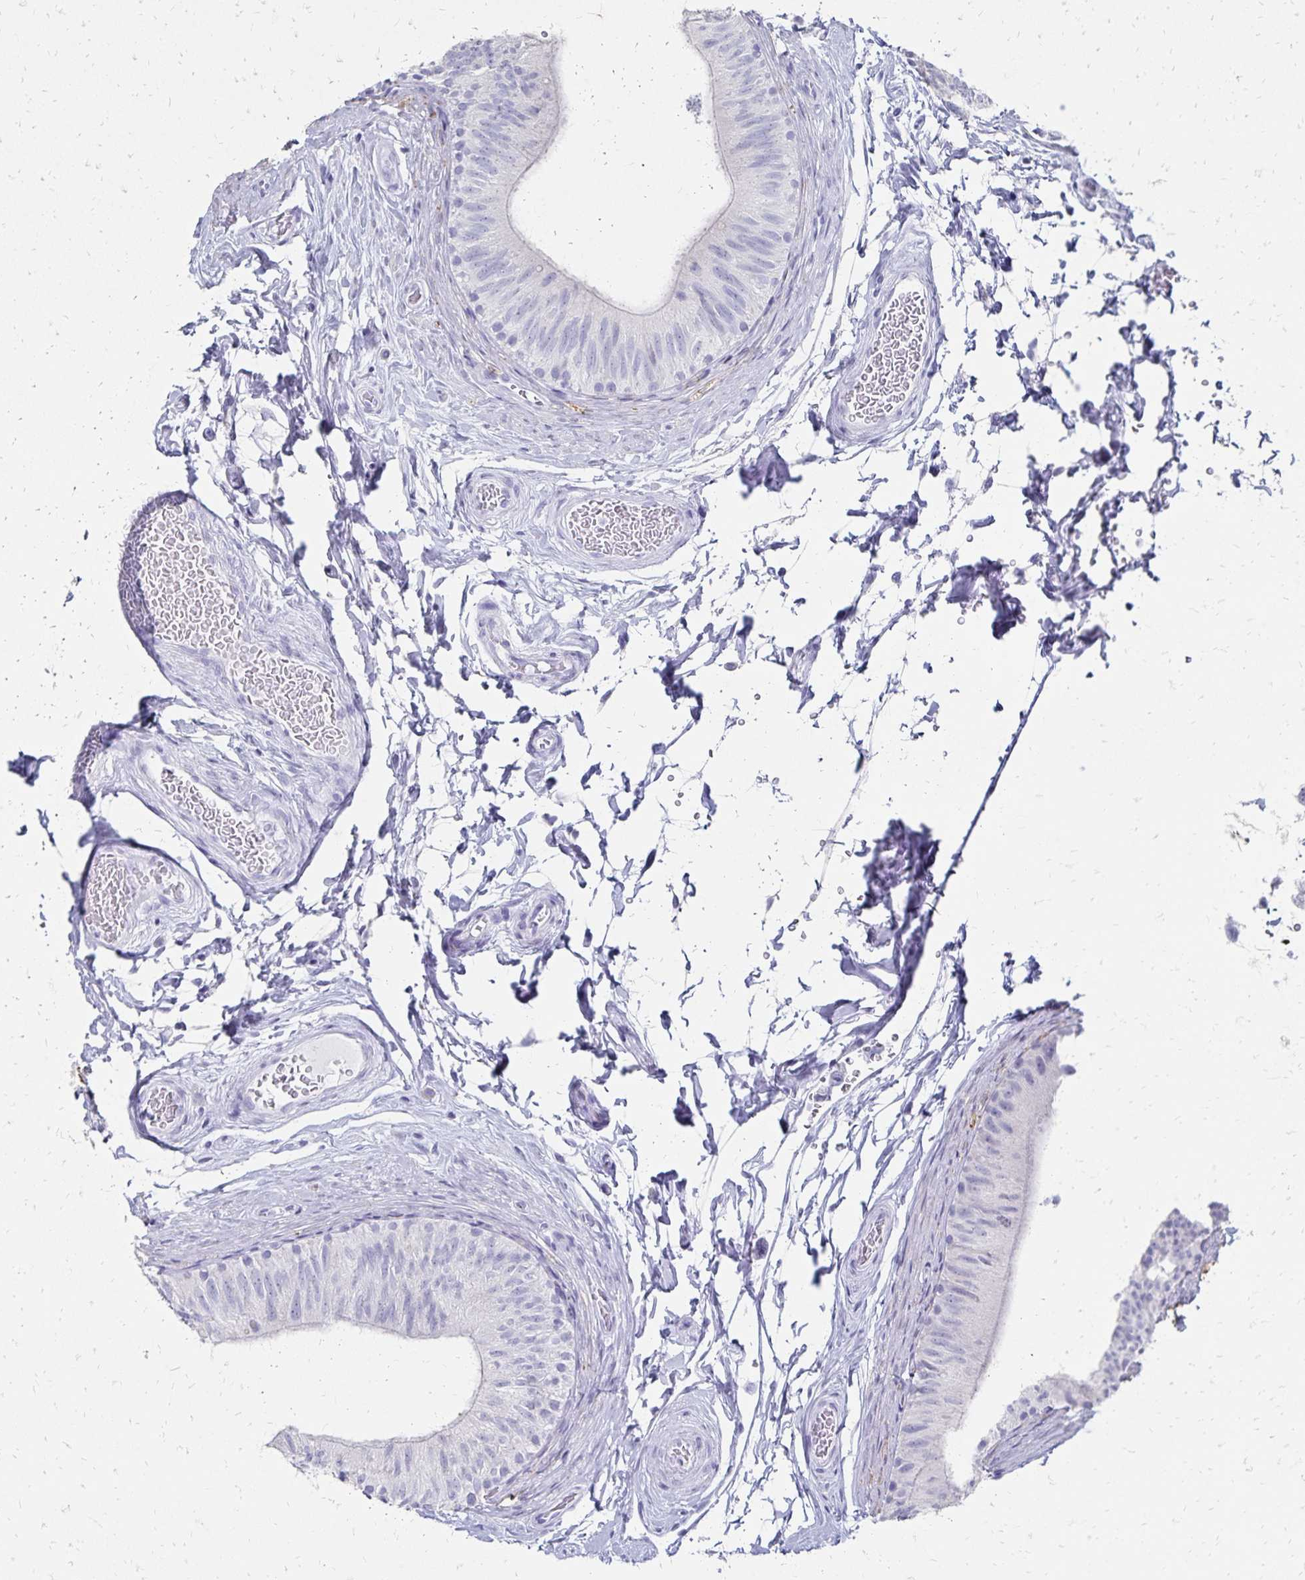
{"staining": {"intensity": "negative", "quantity": "none", "location": "none"}, "tissue": "epididymis", "cell_type": "Glandular cells", "image_type": "normal", "snomed": [{"axis": "morphology", "description": "Normal tissue, NOS"}, {"axis": "topography", "description": "Epididymis, spermatic cord, NOS"}, {"axis": "topography", "description": "Epididymis"}], "caption": "An immunohistochemistry (IHC) image of unremarkable epididymis is shown. There is no staining in glandular cells of epididymis. The staining is performed using DAB brown chromogen with nuclei counter-stained in using hematoxylin.", "gene": "GIP", "patient": {"sex": "male", "age": 31}}